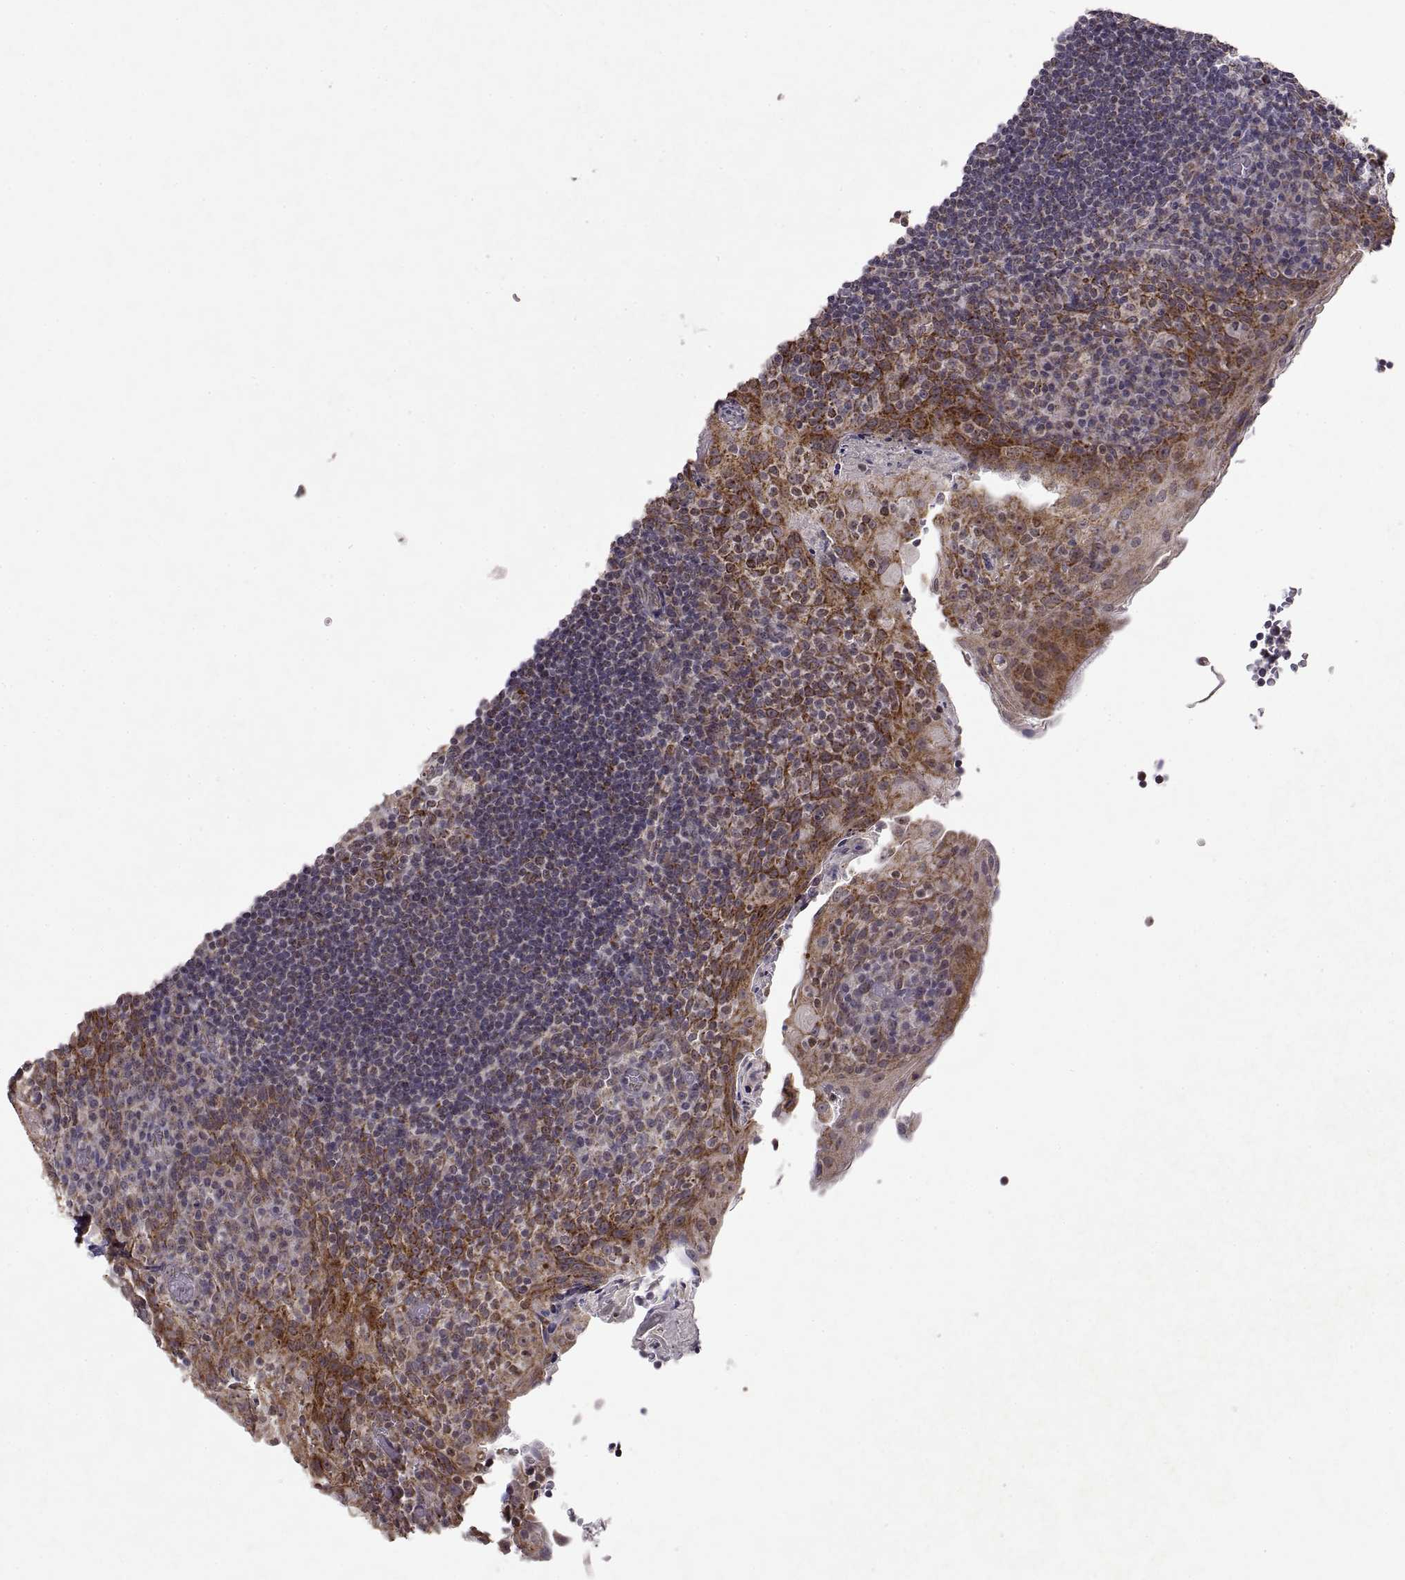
{"staining": {"intensity": "strong", "quantity": "25%-75%", "location": "cytoplasmic/membranous"}, "tissue": "tonsil", "cell_type": "Germinal center cells", "image_type": "normal", "snomed": [{"axis": "morphology", "description": "Normal tissue, NOS"}, {"axis": "topography", "description": "Tonsil"}], "caption": "Normal tonsil displays strong cytoplasmic/membranous positivity in about 25%-75% of germinal center cells, visualized by immunohistochemistry. (DAB IHC with brightfield microscopy, high magnification).", "gene": "MANBAL", "patient": {"sex": "male", "age": 17}}